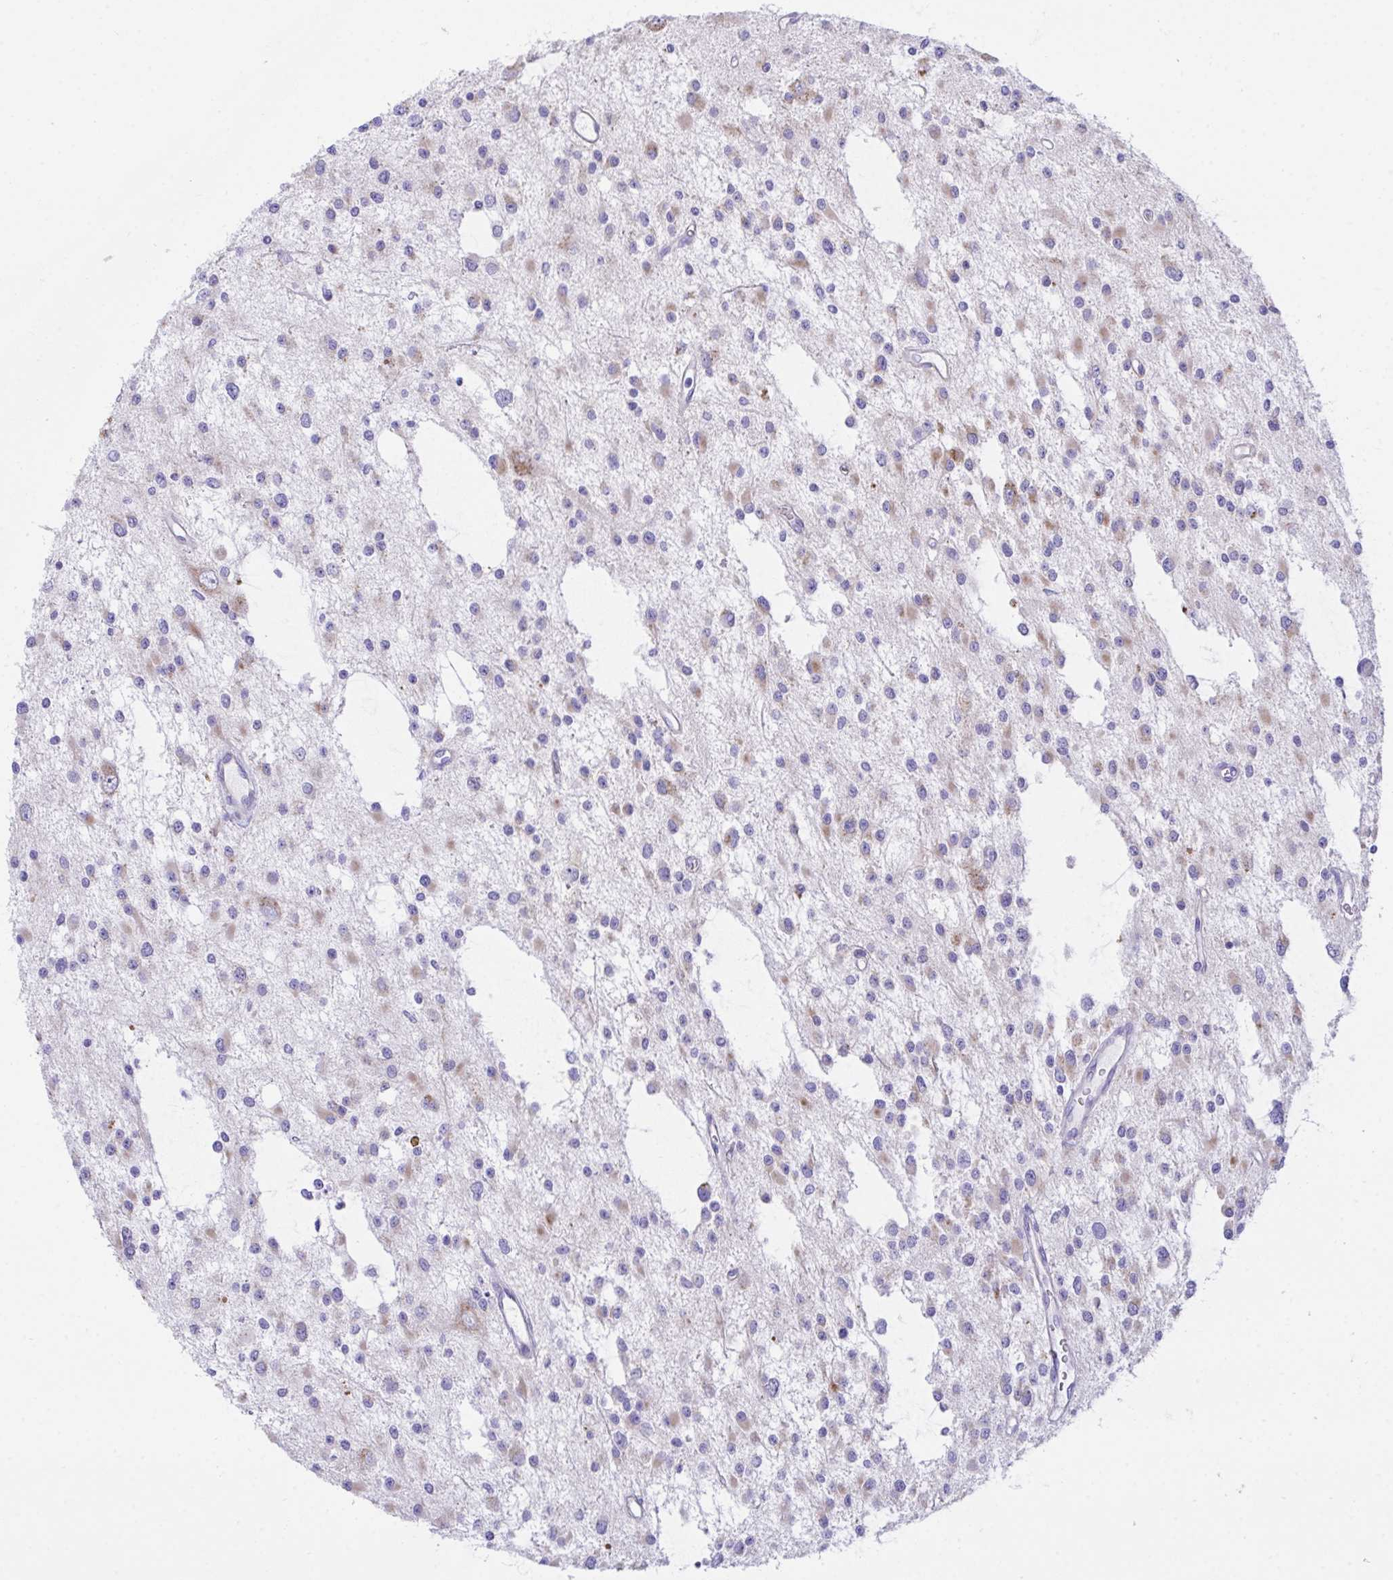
{"staining": {"intensity": "moderate", "quantity": "25%-75%", "location": "cytoplasmic/membranous"}, "tissue": "glioma", "cell_type": "Tumor cells", "image_type": "cancer", "snomed": [{"axis": "morphology", "description": "Glioma, malignant, Low grade"}, {"axis": "topography", "description": "Brain"}], "caption": "A high-resolution histopathology image shows IHC staining of malignant glioma (low-grade), which exhibits moderate cytoplasmic/membranous staining in approximately 25%-75% of tumor cells.", "gene": "TMEM106B", "patient": {"sex": "male", "age": 43}}